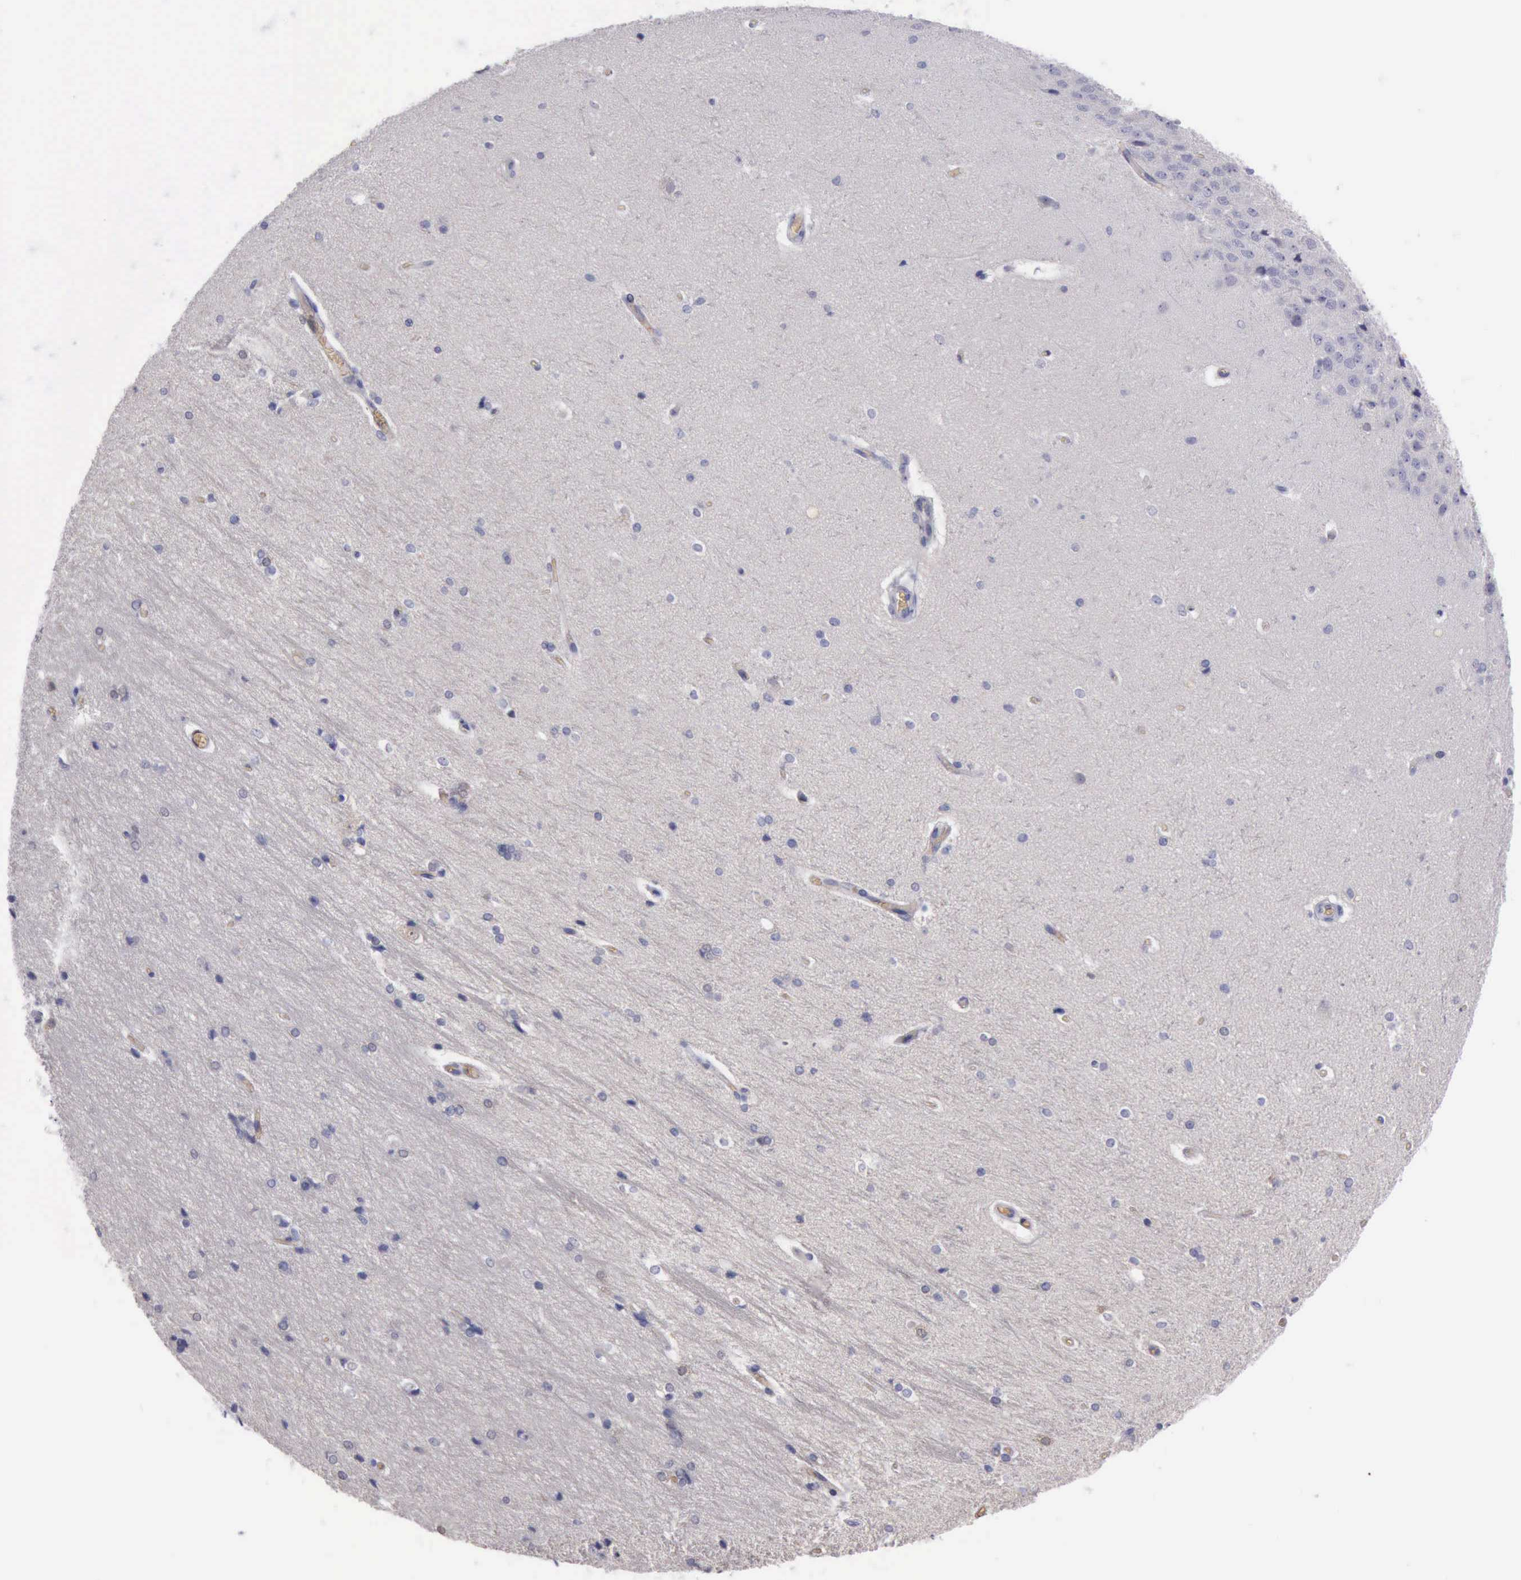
{"staining": {"intensity": "negative", "quantity": "none", "location": "none"}, "tissue": "hippocampus", "cell_type": "Glial cells", "image_type": "normal", "snomed": [{"axis": "morphology", "description": "Normal tissue, NOS"}, {"axis": "topography", "description": "Hippocampus"}], "caption": "Glial cells show no significant protein expression in unremarkable hippocampus. (Brightfield microscopy of DAB (3,3'-diaminobenzidine) IHC at high magnification).", "gene": "CEP128", "patient": {"sex": "female", "age": 19}}